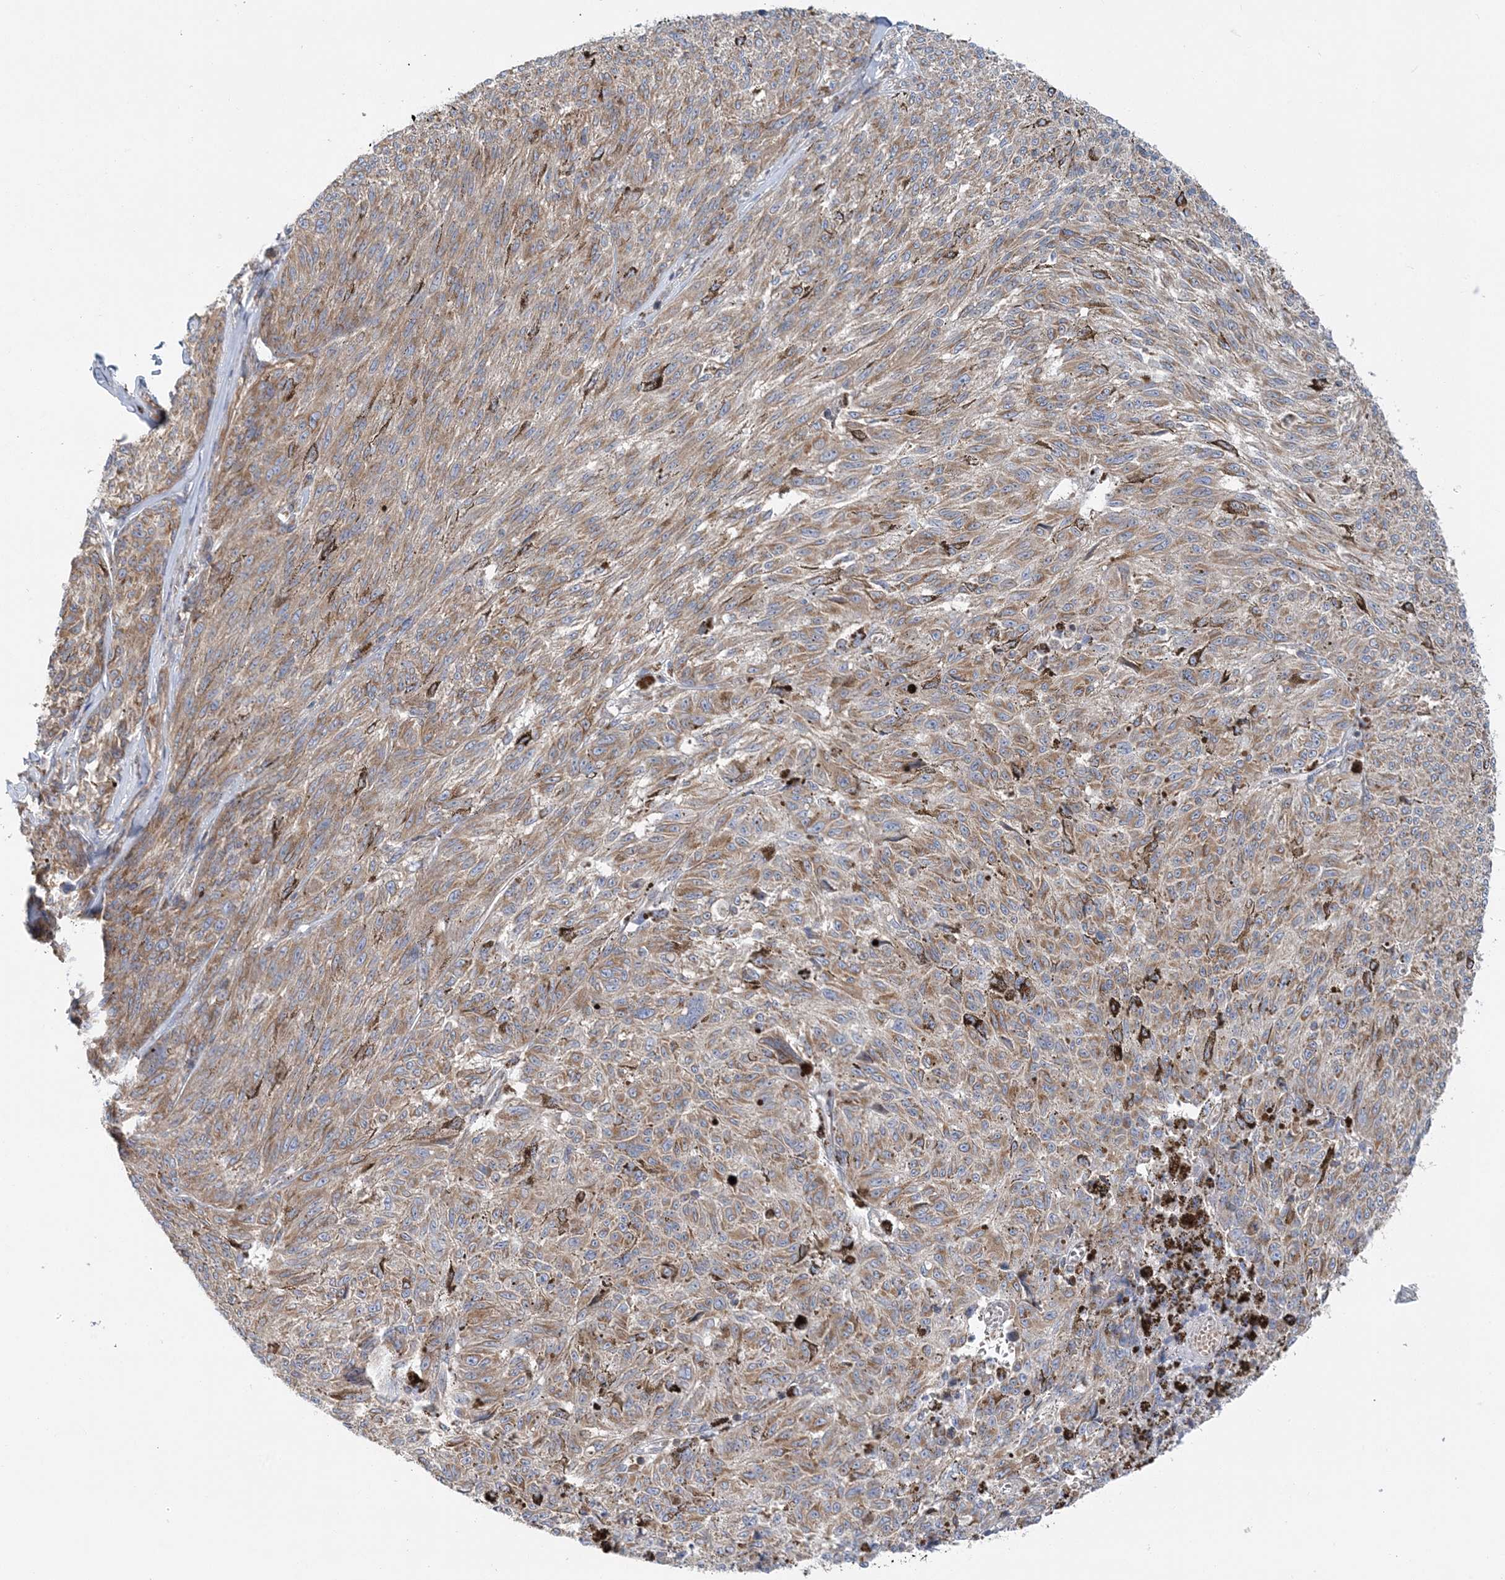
{"staining": {"intensity": "moderate", "quantity": ">75%", "location": "cytoplasmic/membranous"}, "tissue": "melanoma", "cell_type": "Tumor cells", "image_type": "cancer", "snomed": [{"axis": "morphology", "description": "Malignant melanoma, NOS"}, {"axis": "topography", "description": "Skin"}], "caption": "A brown stain labels moderate cytoplasmic/membranous positivity of a protein in human melanoma tumor cells.", "gene": "FAM114A2", "patient": {"sex": "female", "age": 72}}